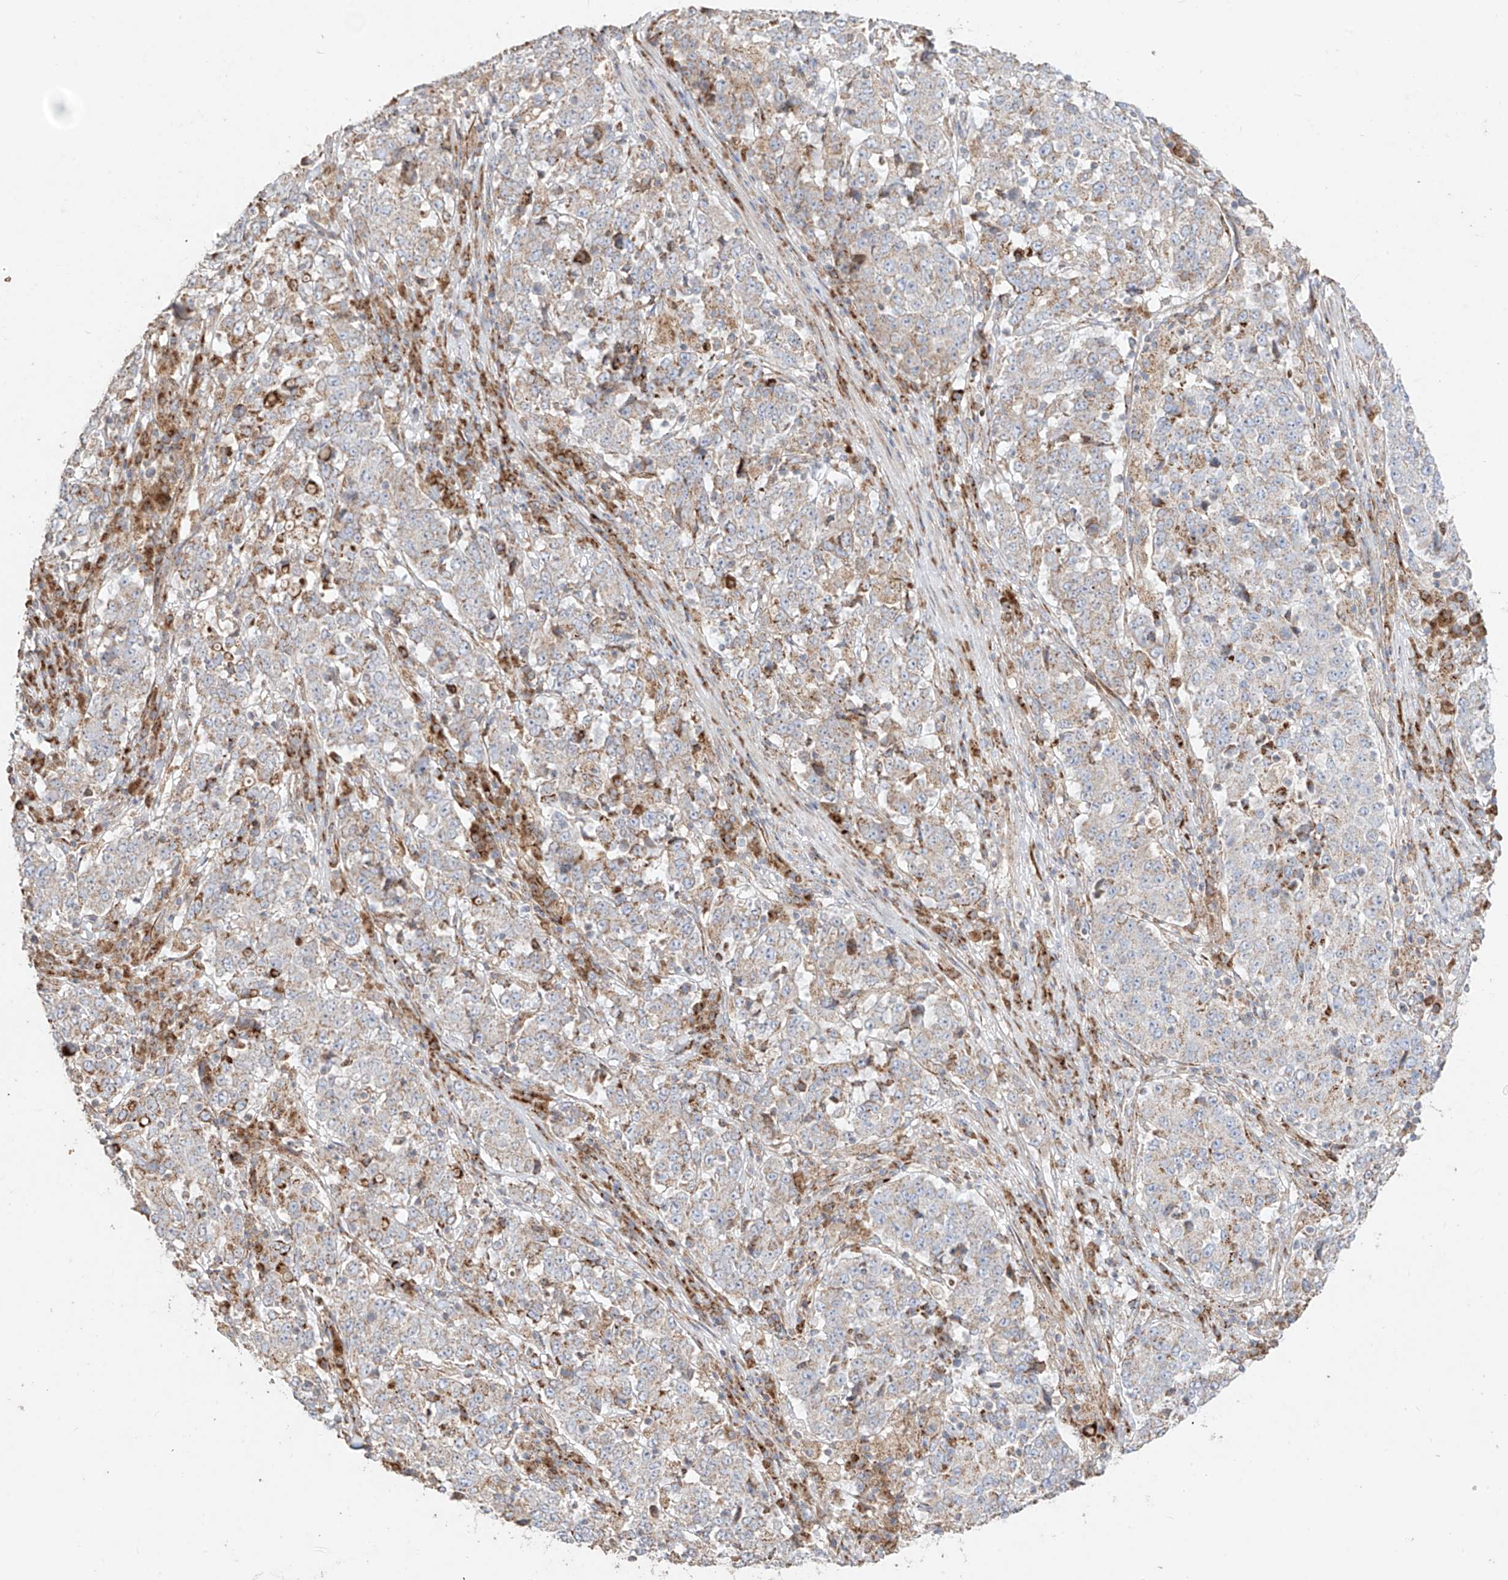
{"staining": {"intensity": "weak", "quantity": "<25%", "location": "cytoplasmic/membranous"}, "tissue": "stomach cancer", "cell_type": "Tumor cells", "image_type": "cancer", "snomed": [{"axis": "morphology", "description": "Adenocarcinoma, NOS"}, {"axis": "topography", "description": "Stomach"}], "caption": "Immunohistochemistry micrograph of stomach adenocarcinoma stained for a protein (brown), which exhibits no staining in tumor cells.", "gene": "COLGALT2", "patient": {"sex": "male", "age": 59}}